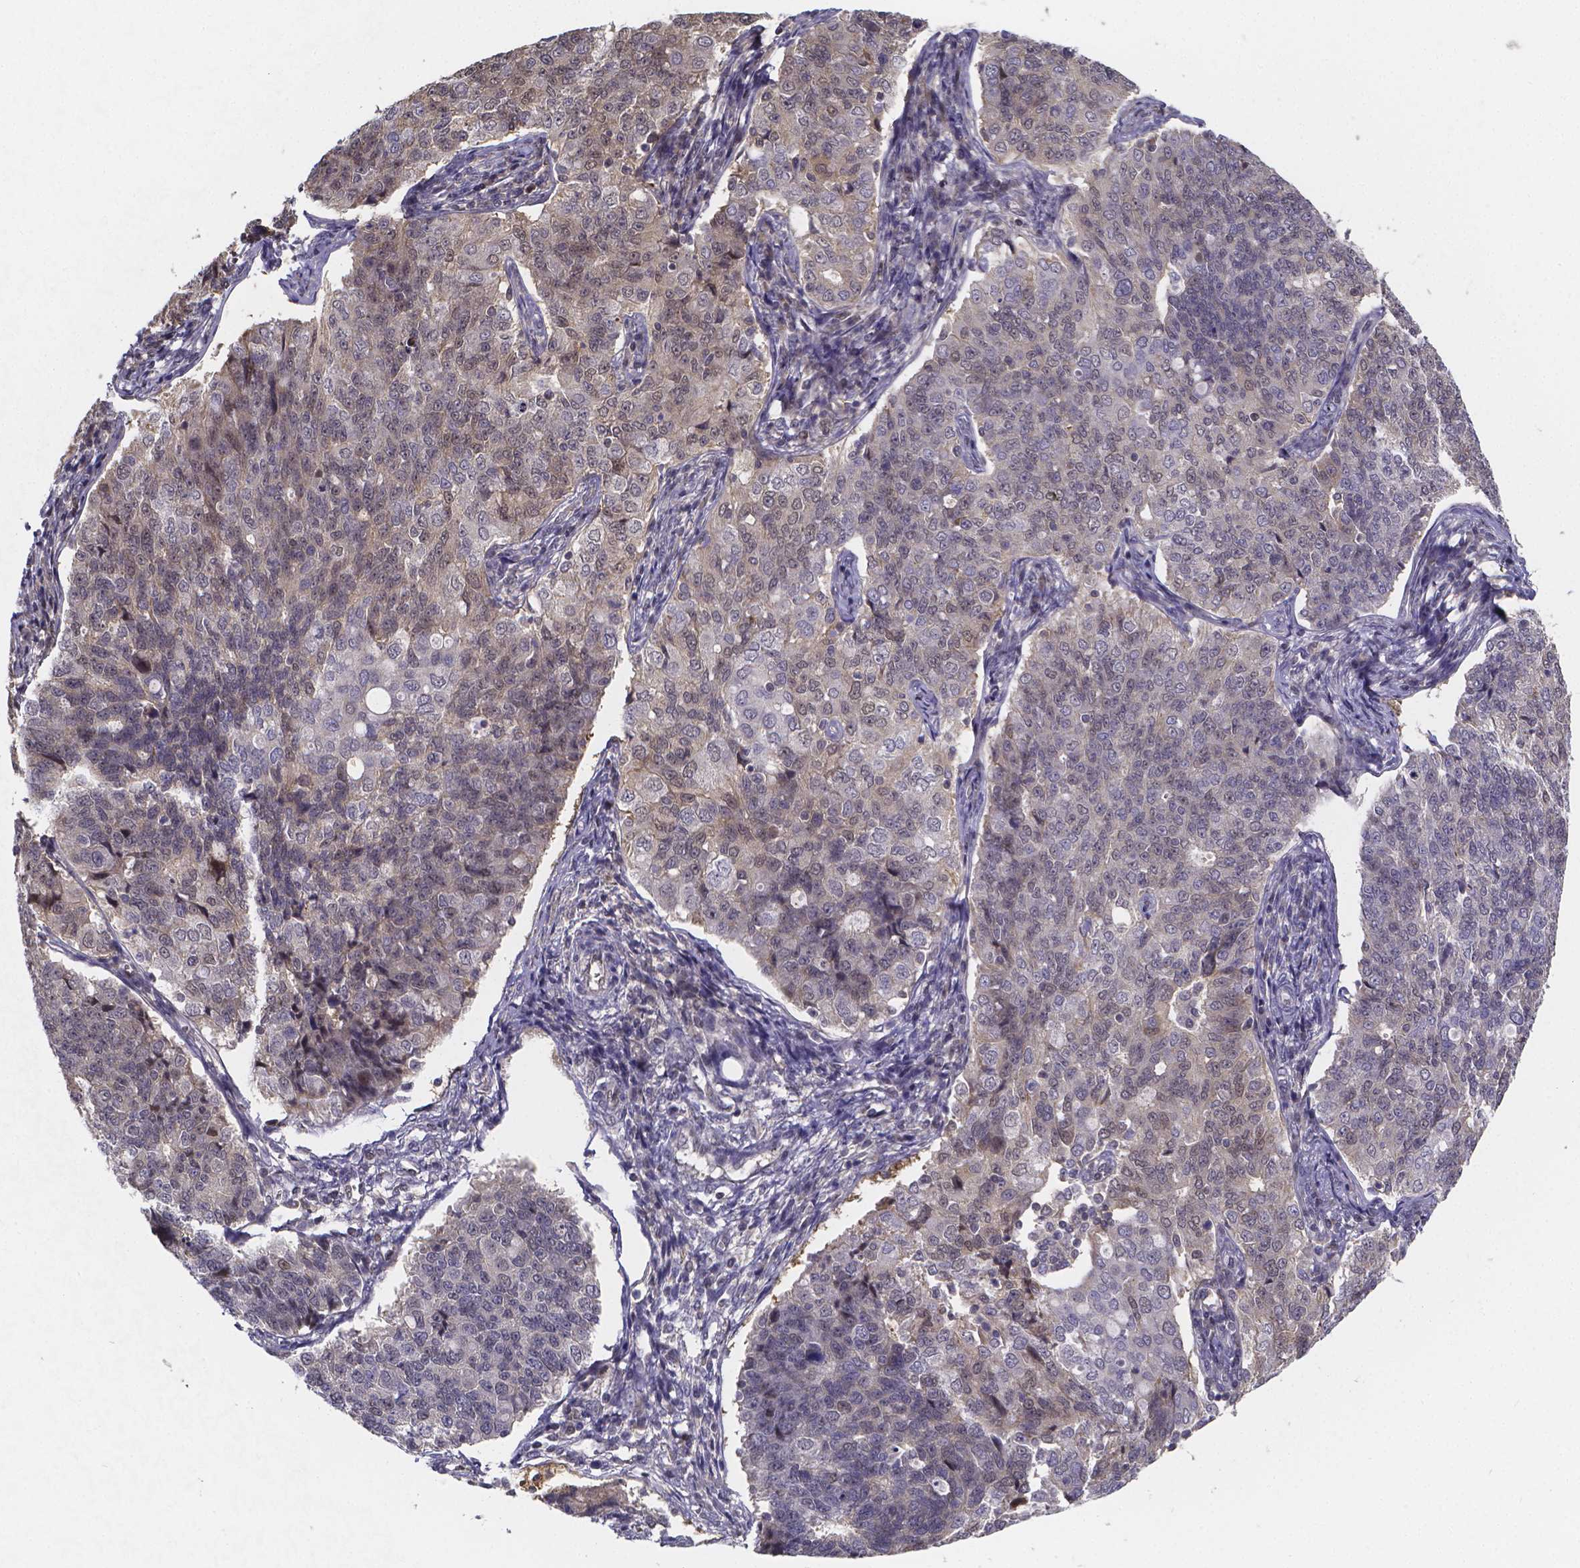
{"staining": {"intensity": "weak", "quantity": "<25%", "location": "nuclear"}, "tissue": "endometrial cancer", "cell_type": "Tumor cells", "image_type": "cancer", "snomed": [{"axis": "morphology", "description": "Adenocarcinoma, NOS"}, {"axis": "topography", "description": "Endometrium"}], "caption": "The photomicrograph displays no staining of tumor cells in endometrial adenocarcinoma.", "gene": "PAH", "patient": {"sex": "female", "age": 43}}